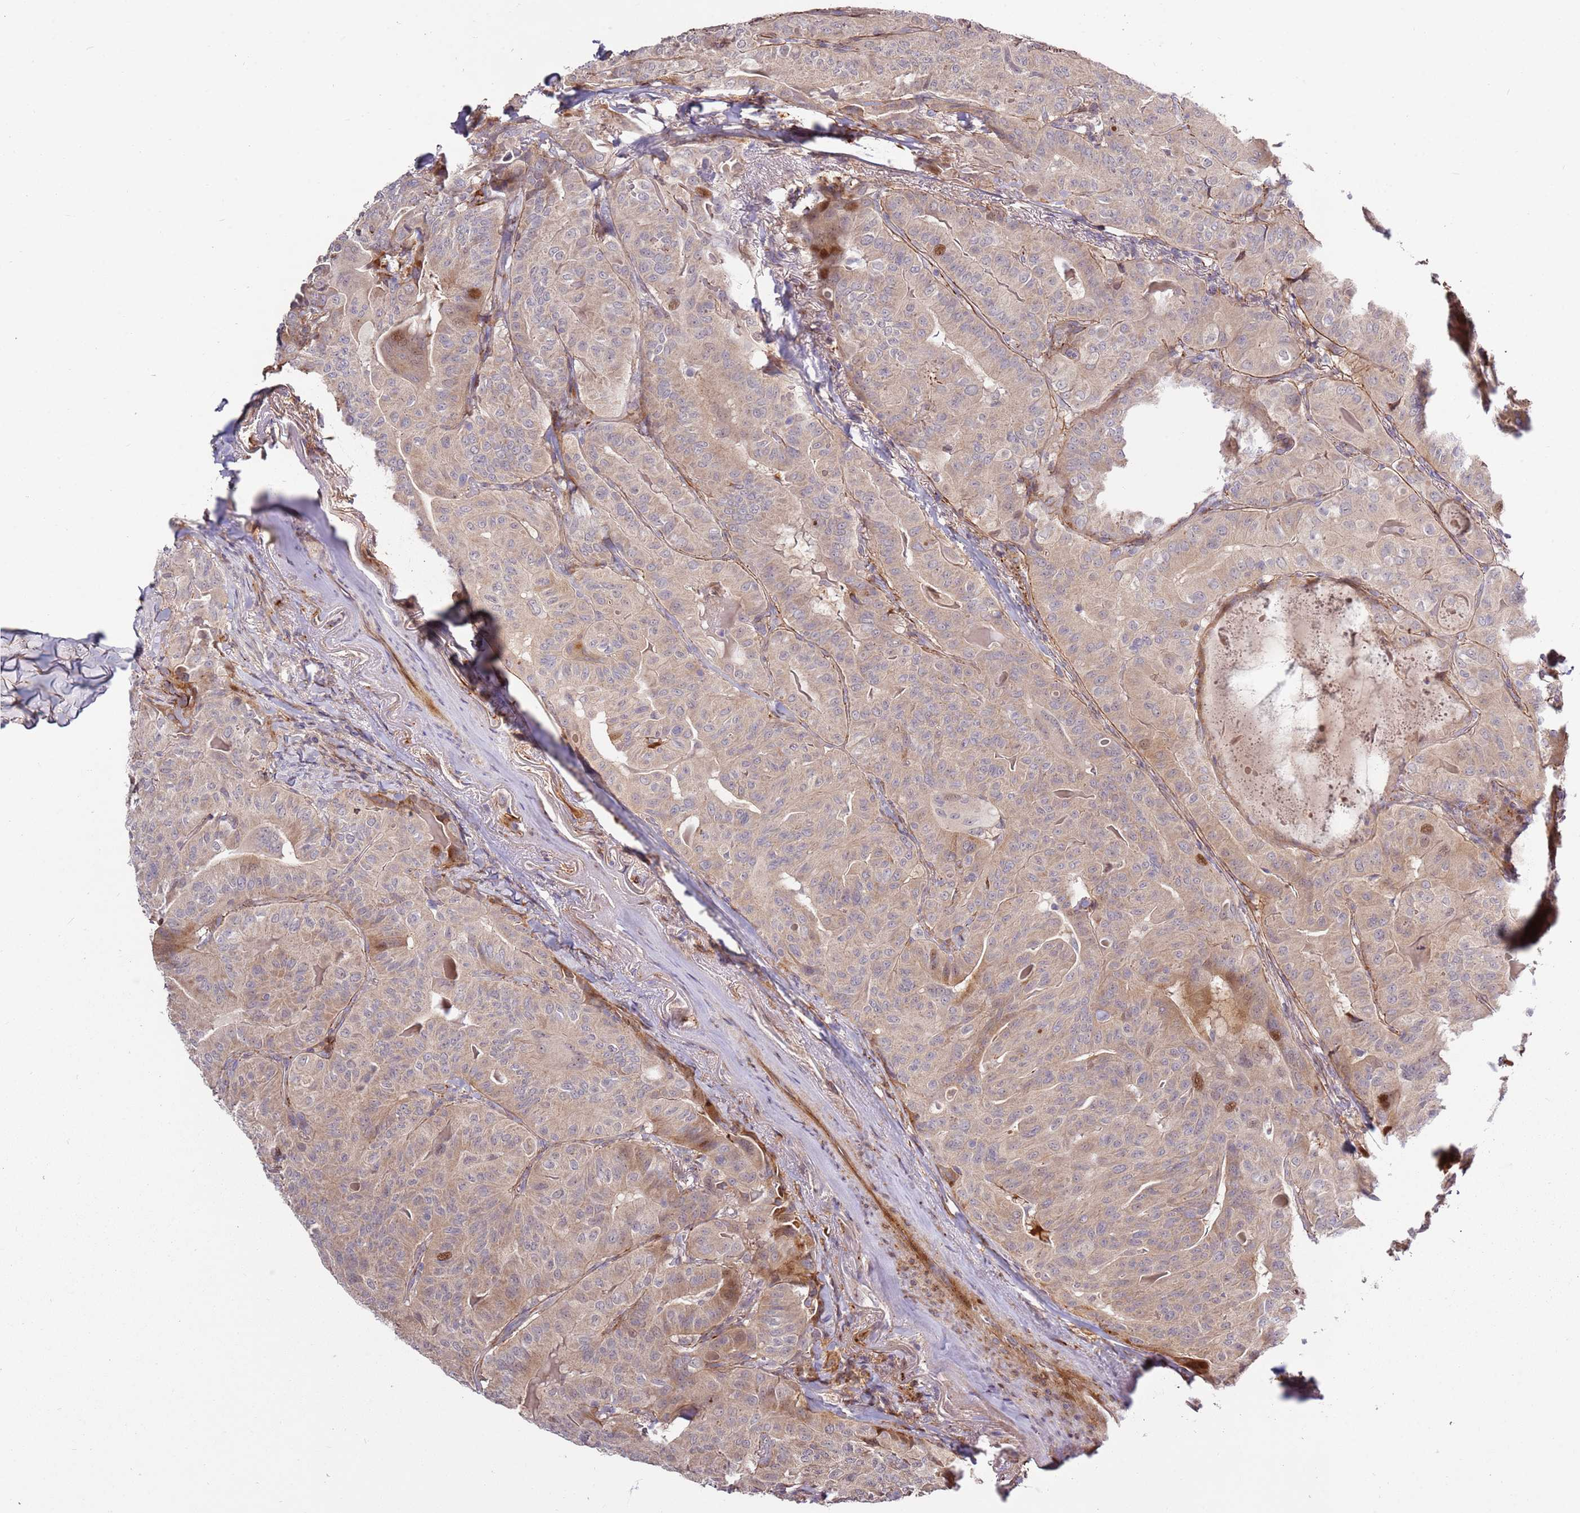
{"staining": {"intensity": "weak", "quantity": "<25%", "location": "cytoplasmic/membranous"}, "tissue": "thyroid cancer", "cell_type": "Tumor cells", "image_type": "cancer", "snomed": [{"axis": "morphology", "description": "Papillary adenocarcinoma, NOS"}, {"axis": "topography", "description": "Thyroid gland"}], "caption": "IHC image of thyroid cancer (papillary adenocarcinoma) stained for a protein (brown), which reveals no positivity in tumor cells. (Stains: DAB (3,3'-diaminobenzidine) IHC with hematoxylin counter stain, Microscopy: brightfield microscopy at high magnification).", "gene": "RHBDL1", "patient": {"sex": "female", "age": 68}}